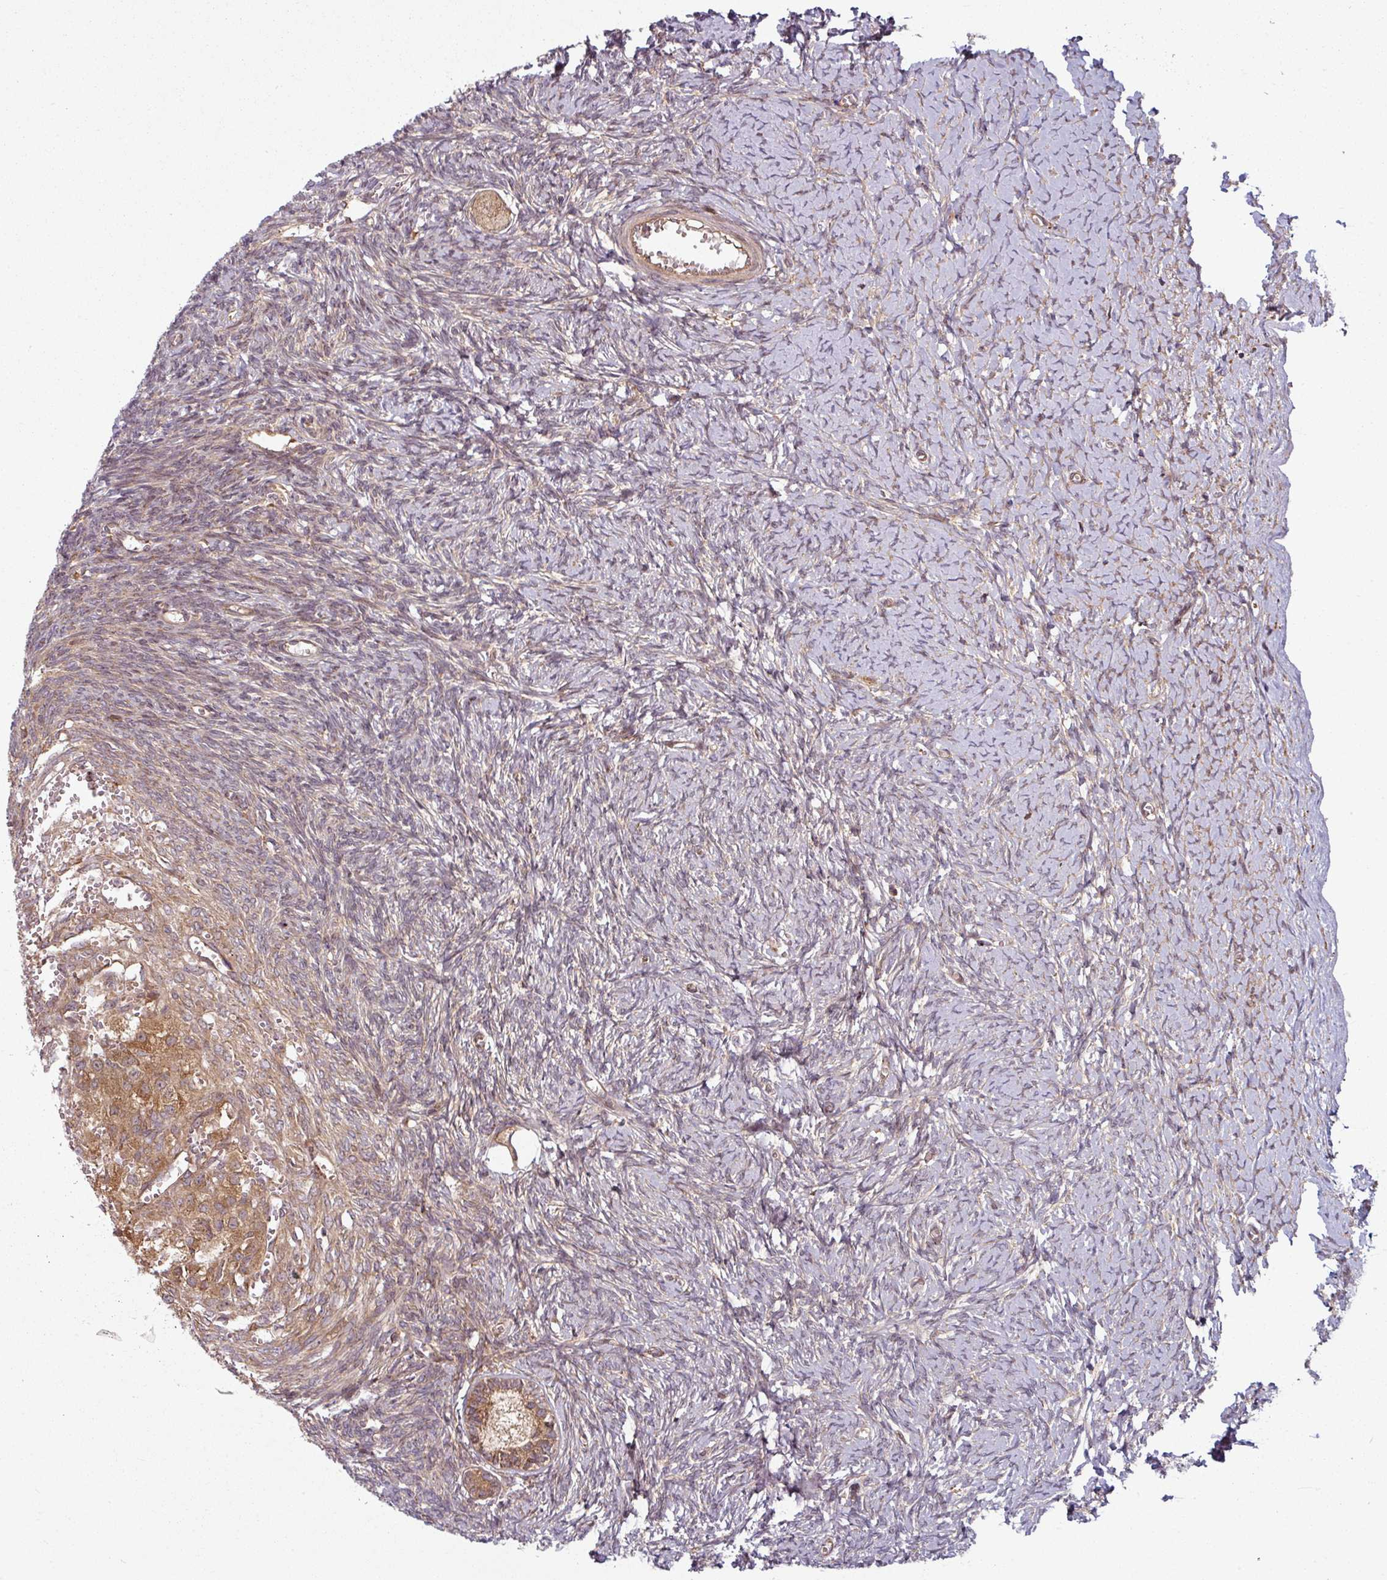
{"staining": {"intensity": "moderate", "quantity": ">75%", "location": "cytoplasmic/membranous"}, "tissue": "ovary", "cell_type": "Follicle cells", "image_type": "normal", "snomed": [{"axis": "morphology", "description": "Normal tissue, NOS"}, {"axis": "topography", "description": "Ovary"}], "caption": "Brown immunohistochemical staining in benign human ovary demonstrates moderate cytoplasmic/membranous positivity in about >75% of follicle cells. The protein is shown in brown color, while the nuclei are stained blue.", "gene": "RAB5A", "patient": {"sex": "female", "age": 39}}